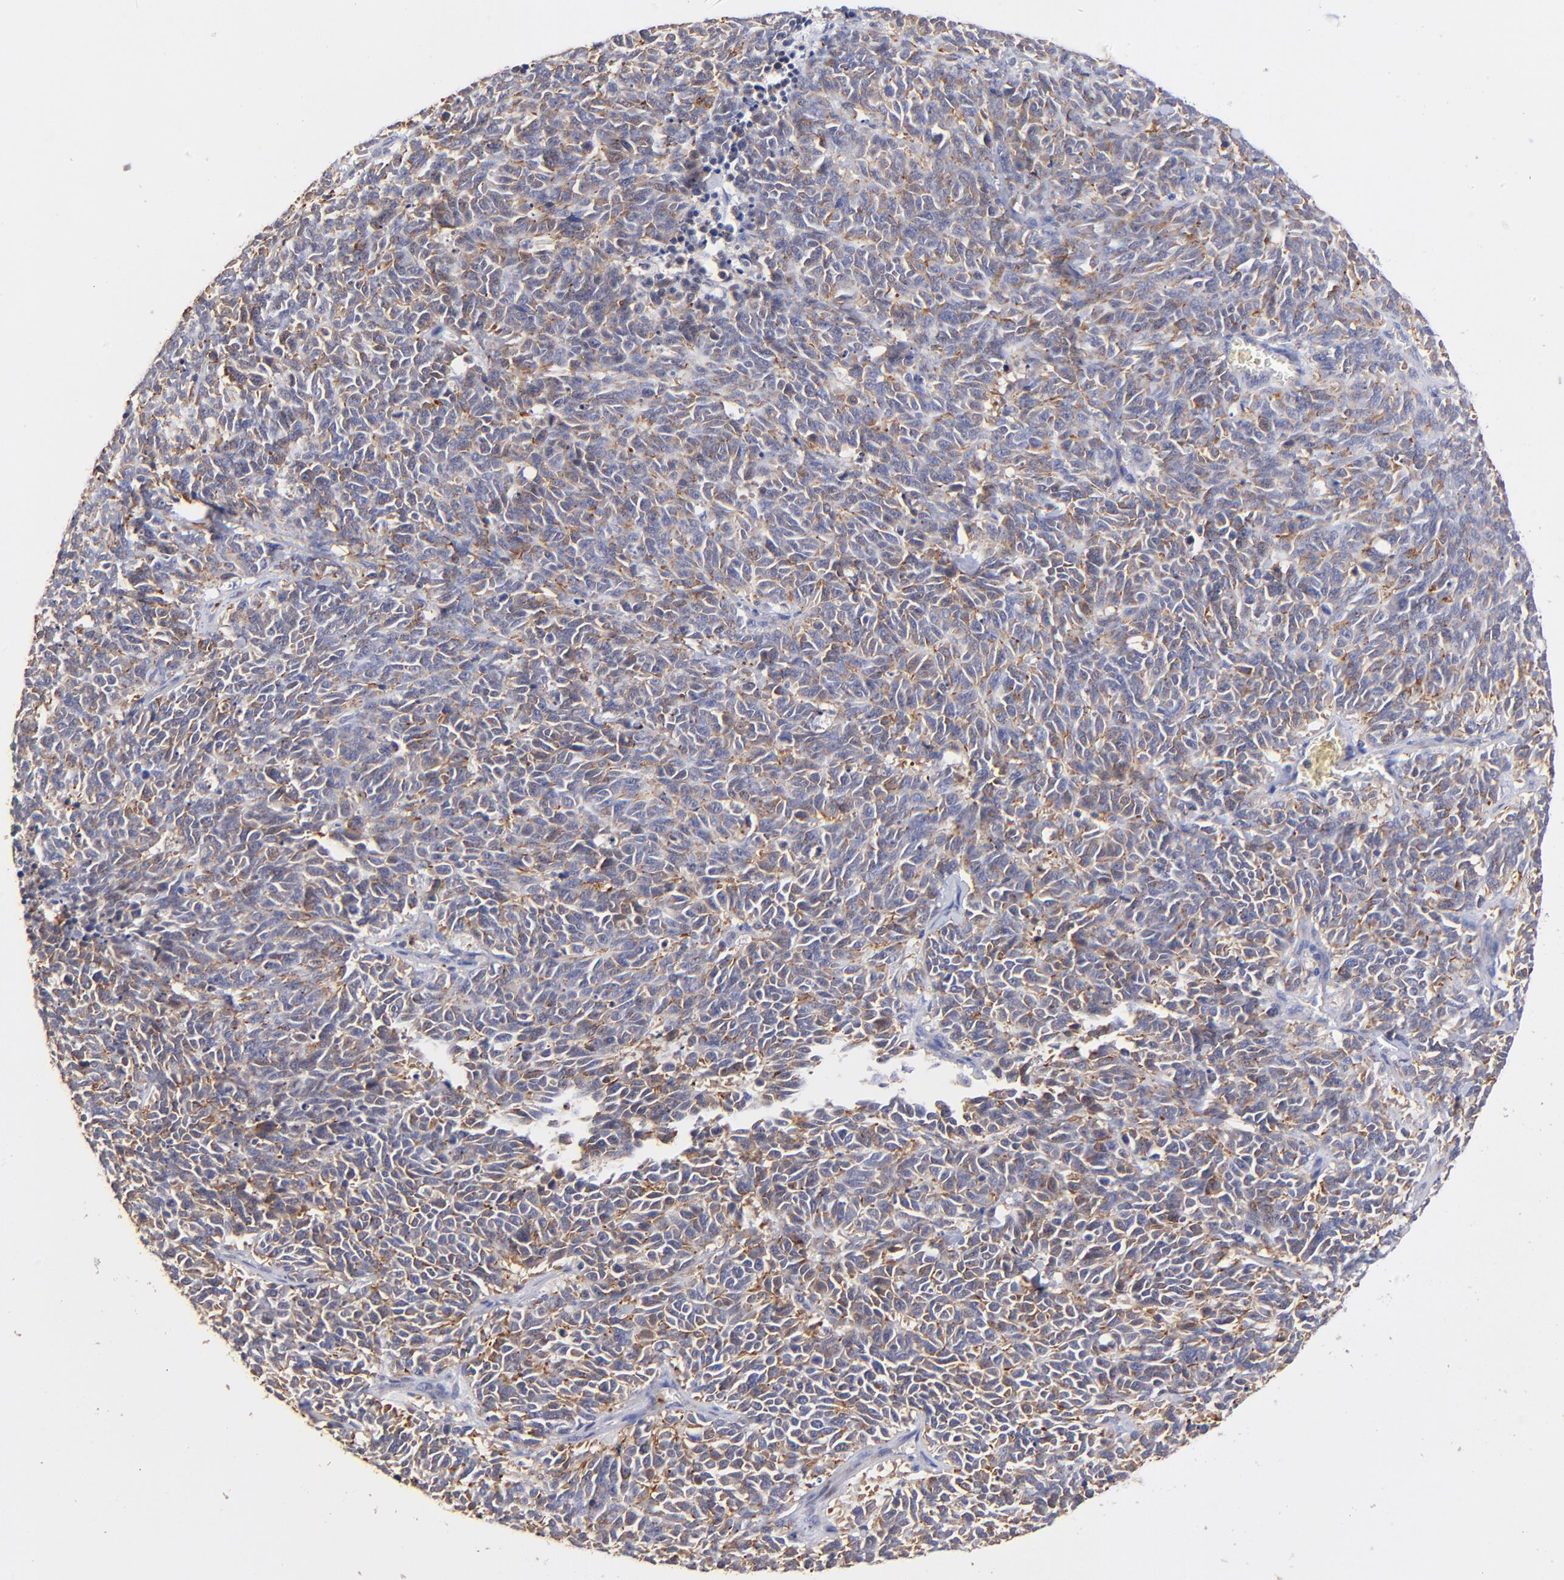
{"staining": {"intensity": "moderate", "quantity": "25%-75%", "location": "cytoplasmic/membranous"}, "tissue": "lung cancer", "cell_type": "Tumor cells", "image_type": "cancer", "snomed": [{"axis": "morphology", "description": "Neoplasm, malignant, NOS"}, {"axis": "topography", "description": "Lung"}], "caption": "Protein staining by immunohistochemistry reveals moderate cytoplasmic/membranous positivity in approximately 25%-75% of tumor cells in lung cancer (malignant neoplasm).", "gene": "BBOF1", "patient": {"sex": "female", "age": 58}}